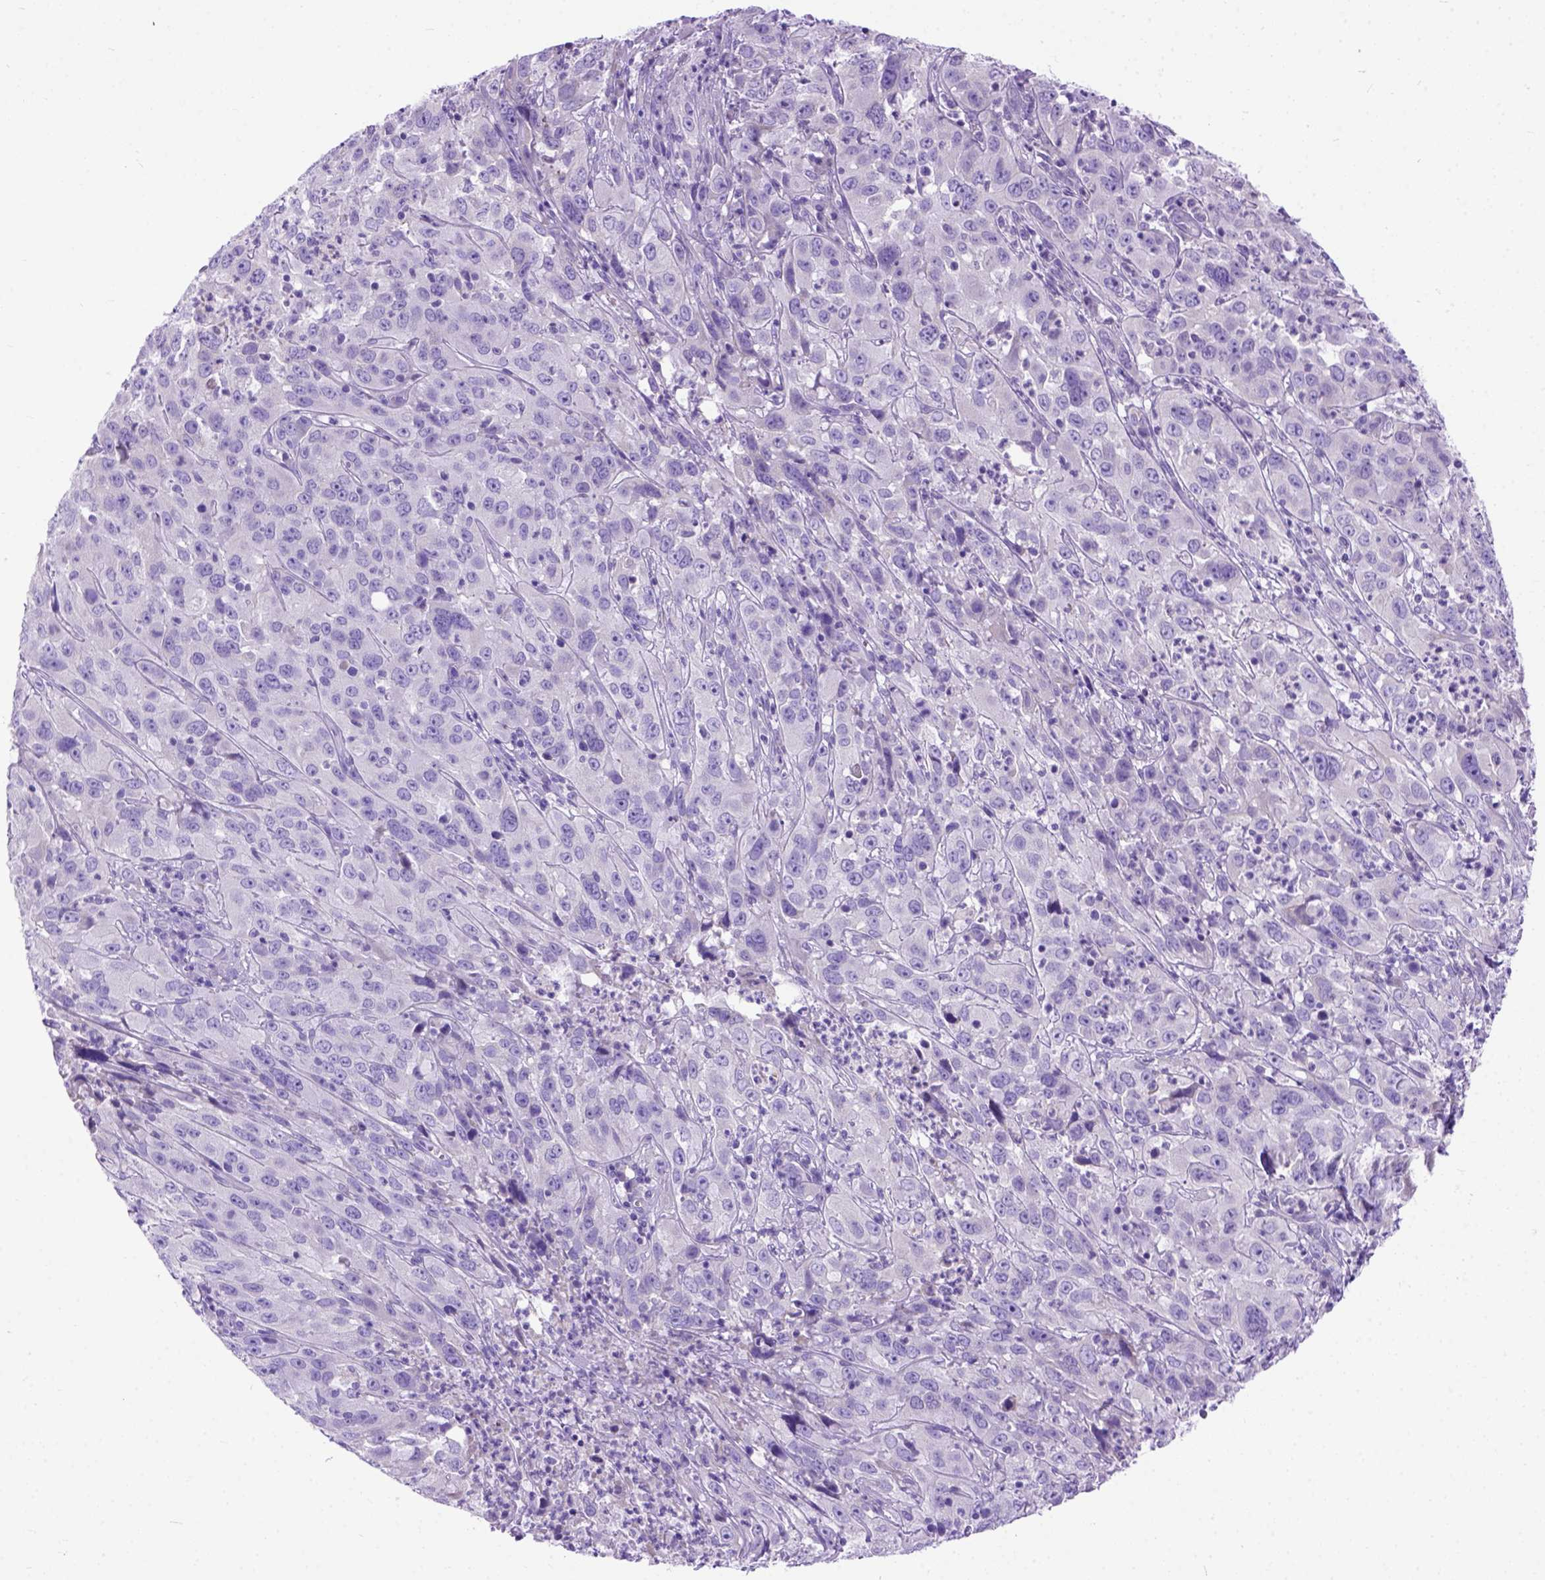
{"staining": {"intensity": "negative", "quantity": "none", "location": "none"}, "tissue": "cervical cancer", "cell_type": "Tumor cells", "image_type": "cancer", "snomed": [{"axis": "morphology", "description": "Squamous cell carcinoma, NOS"}, {"axis": "topography", "description": "Cervix"}], "caption": "IHC of cervical cancer (squamous cell carcinoma) displays no positivity in tumor cells.", "gene": "ODAD3", "patient": {"sex": "female", "age": 32}}